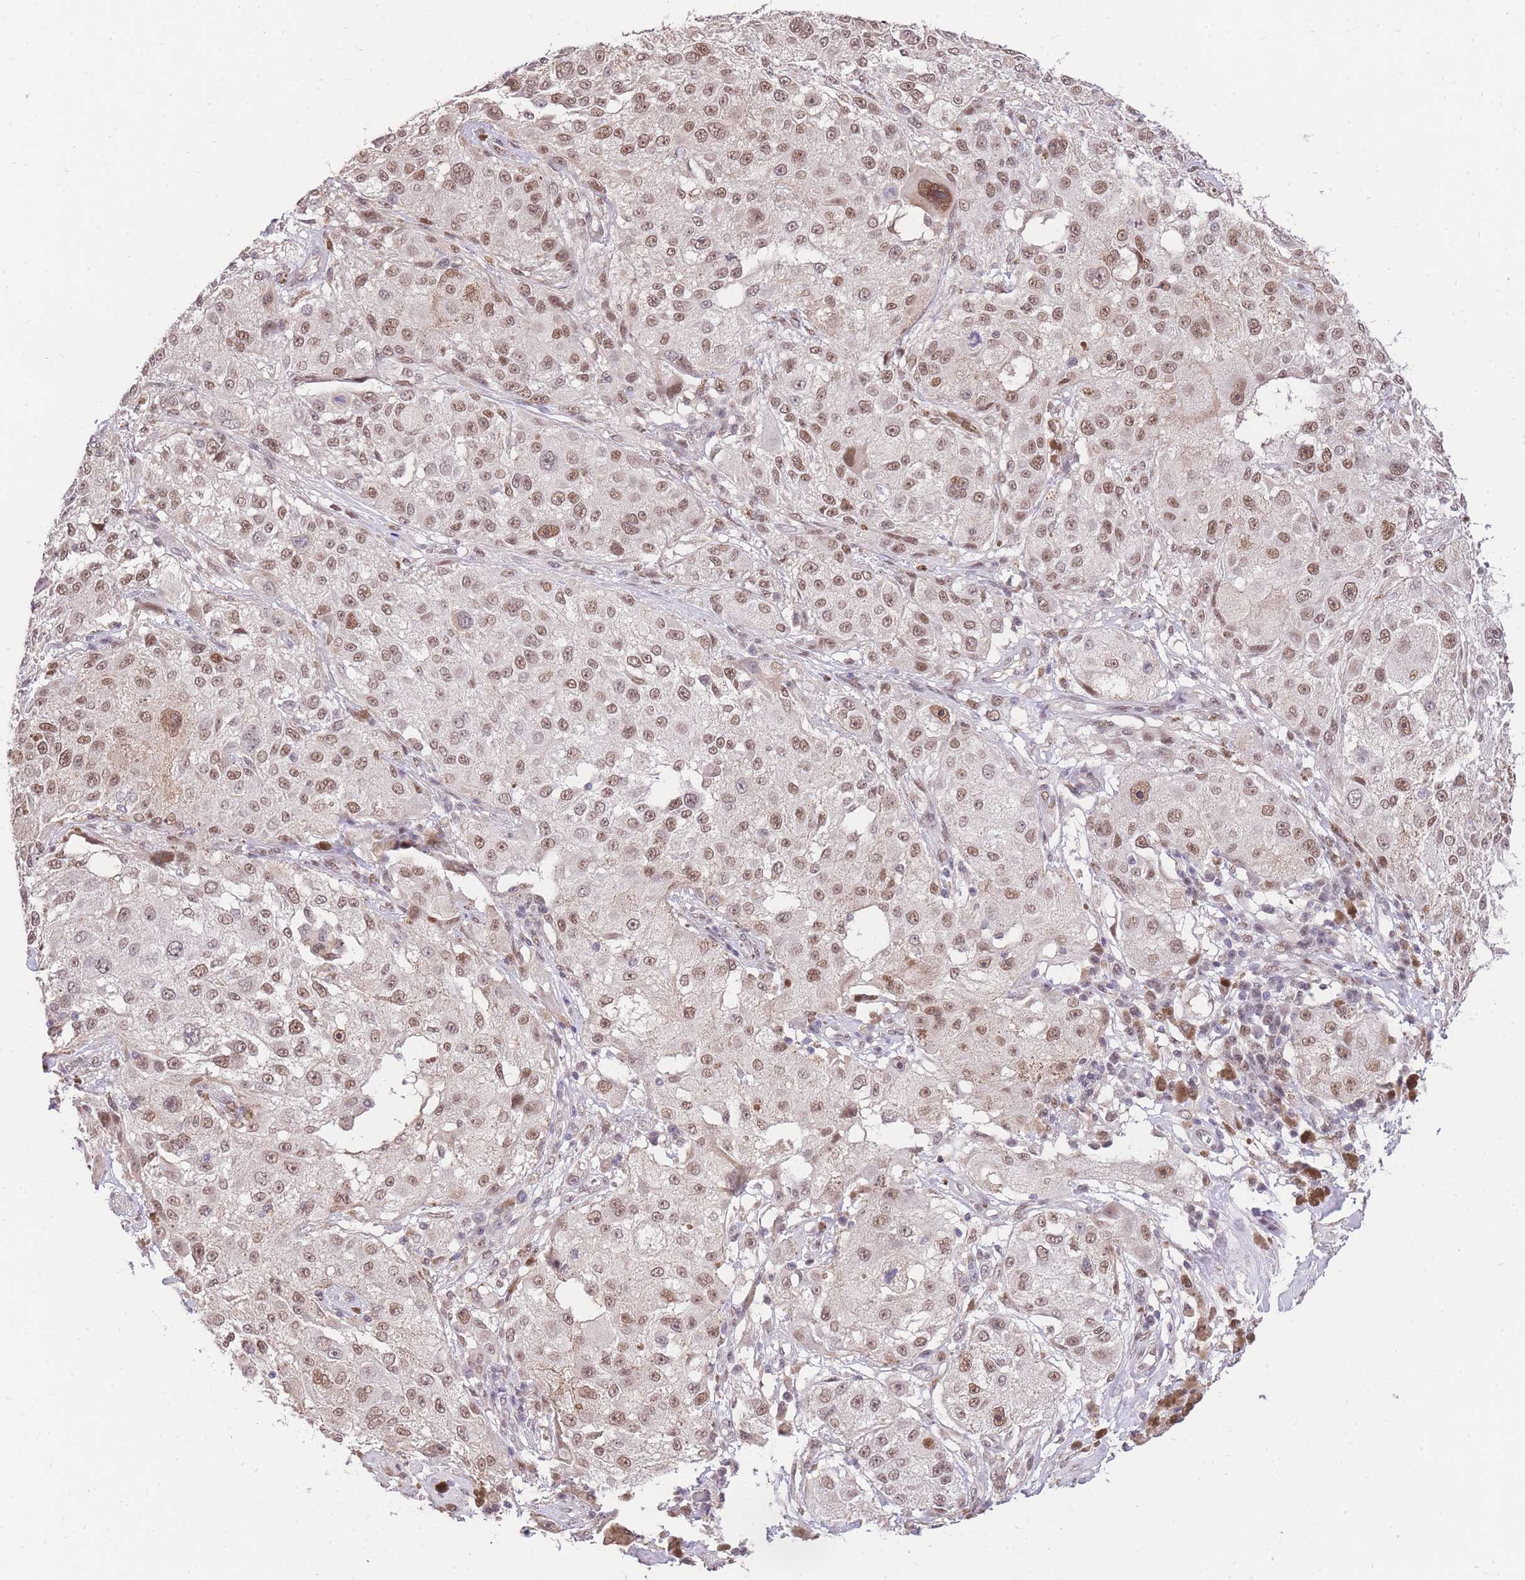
{"staining": {"intensity": "moderate", "quantity": ">75%", "location": "nuclear"}, "tissue": "melanoma", "cell_type": "Tumor cells", "image_type": "cancer", "snomed": [{"axis": "morphology", "description": "Necrosis, NOS"}, {"axis": "morphology", "description": "Malignant melanoma, NOS"}, {"axis": "topography", "description": "Skin"}], "caption": "Immunohistochemical staining of melanoma displays medium levels of moderate nuclear positivity in about >75% of tumor cells.", "gene": "UBXN7", "patient": {"sex": "female", "age": 87}}